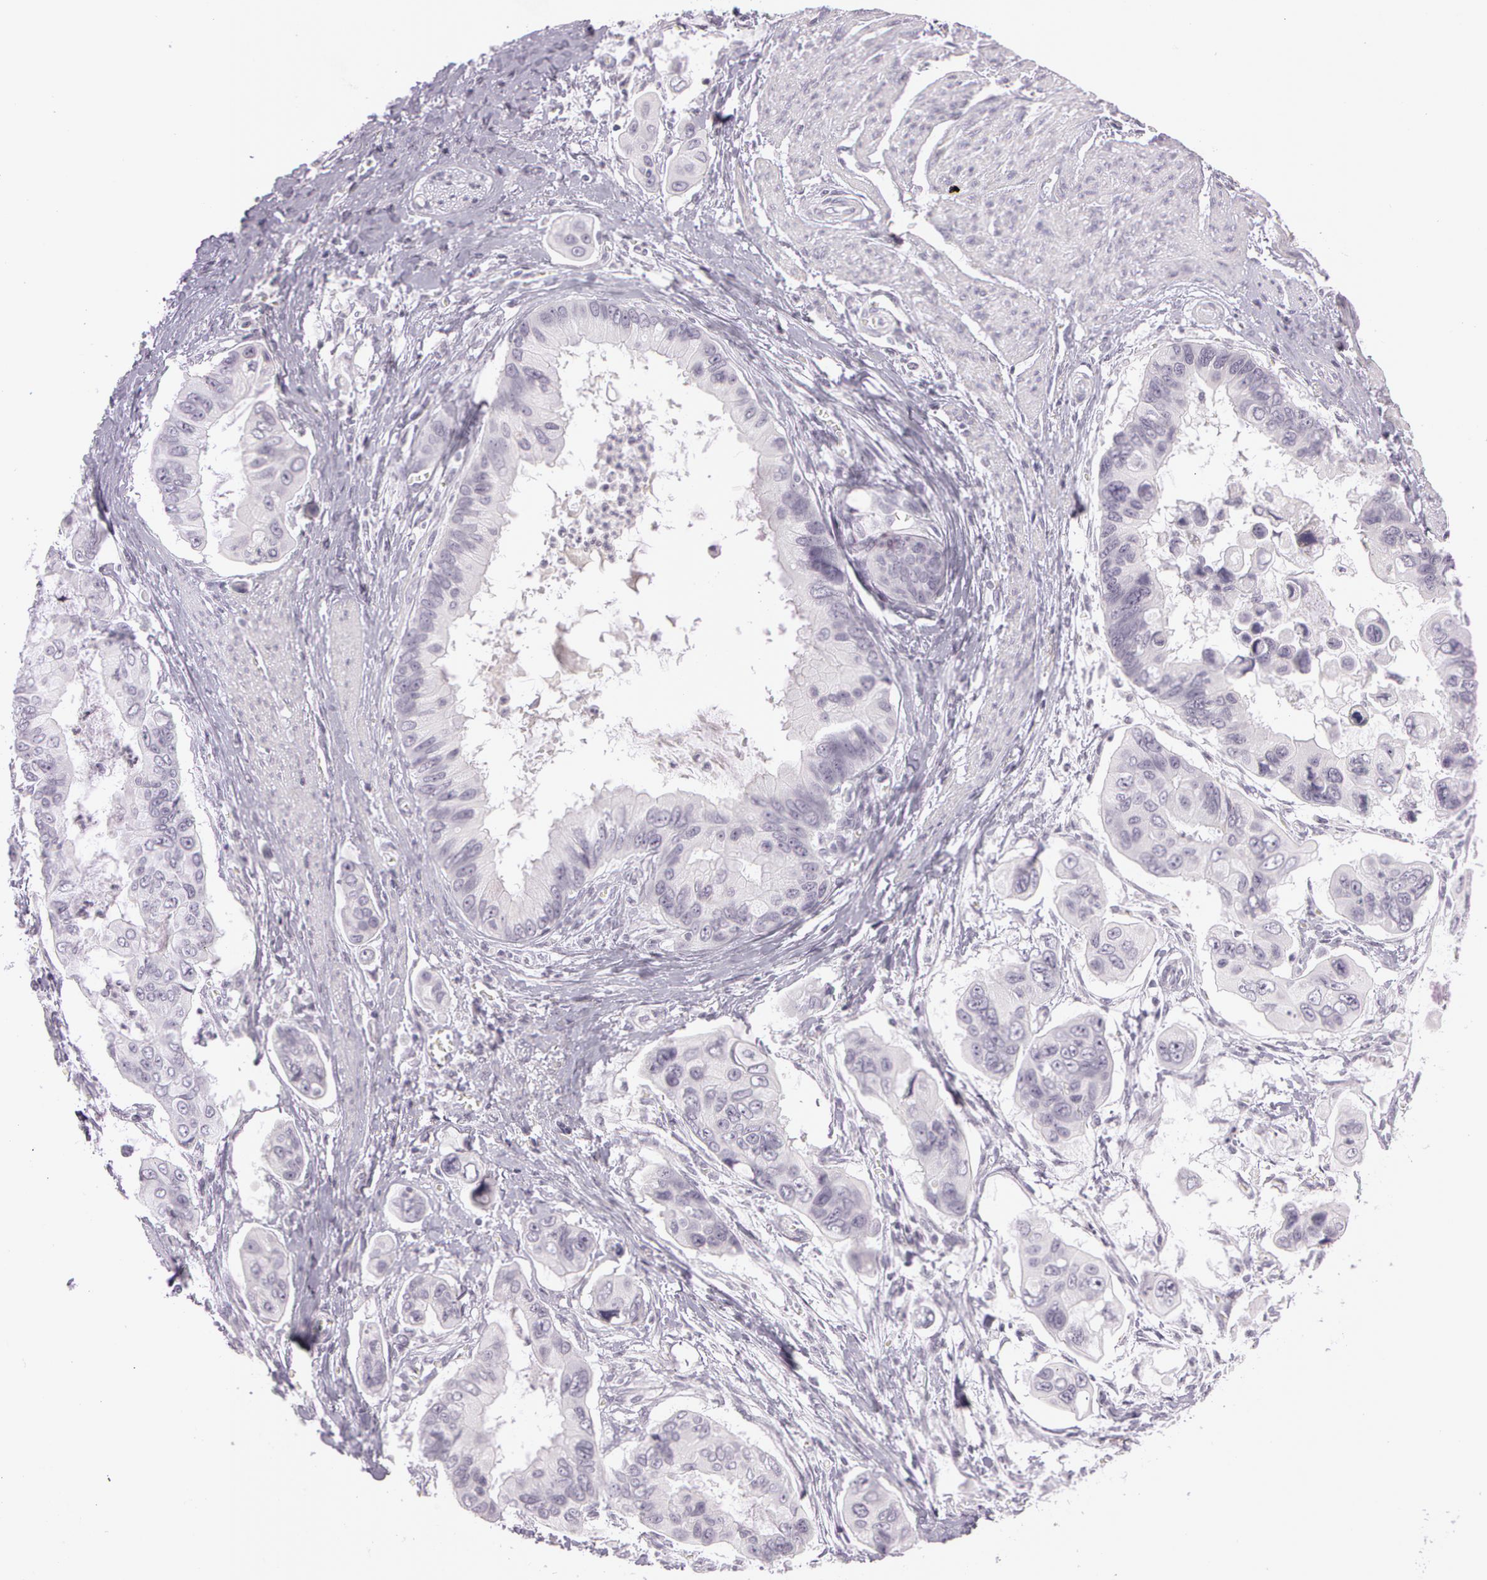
{"staining": {"intensity": "negative", "quantity": "none", "location": "none"}, "tissue": "stomach cancer", "cell_type": "Tumor cells", "image_type": "cancer", "snomed": [{"axis": "morphology", "description": "Adenocarcinoma, NOS"}, {"axis": "topography", "description": "Stomach, upper"}], "caption": "The micrograph demonstrates no significant positivity in tumor cells of stomach cancer.", "gene": "OTC", "patient": {"sex": "male", "age": 80}}